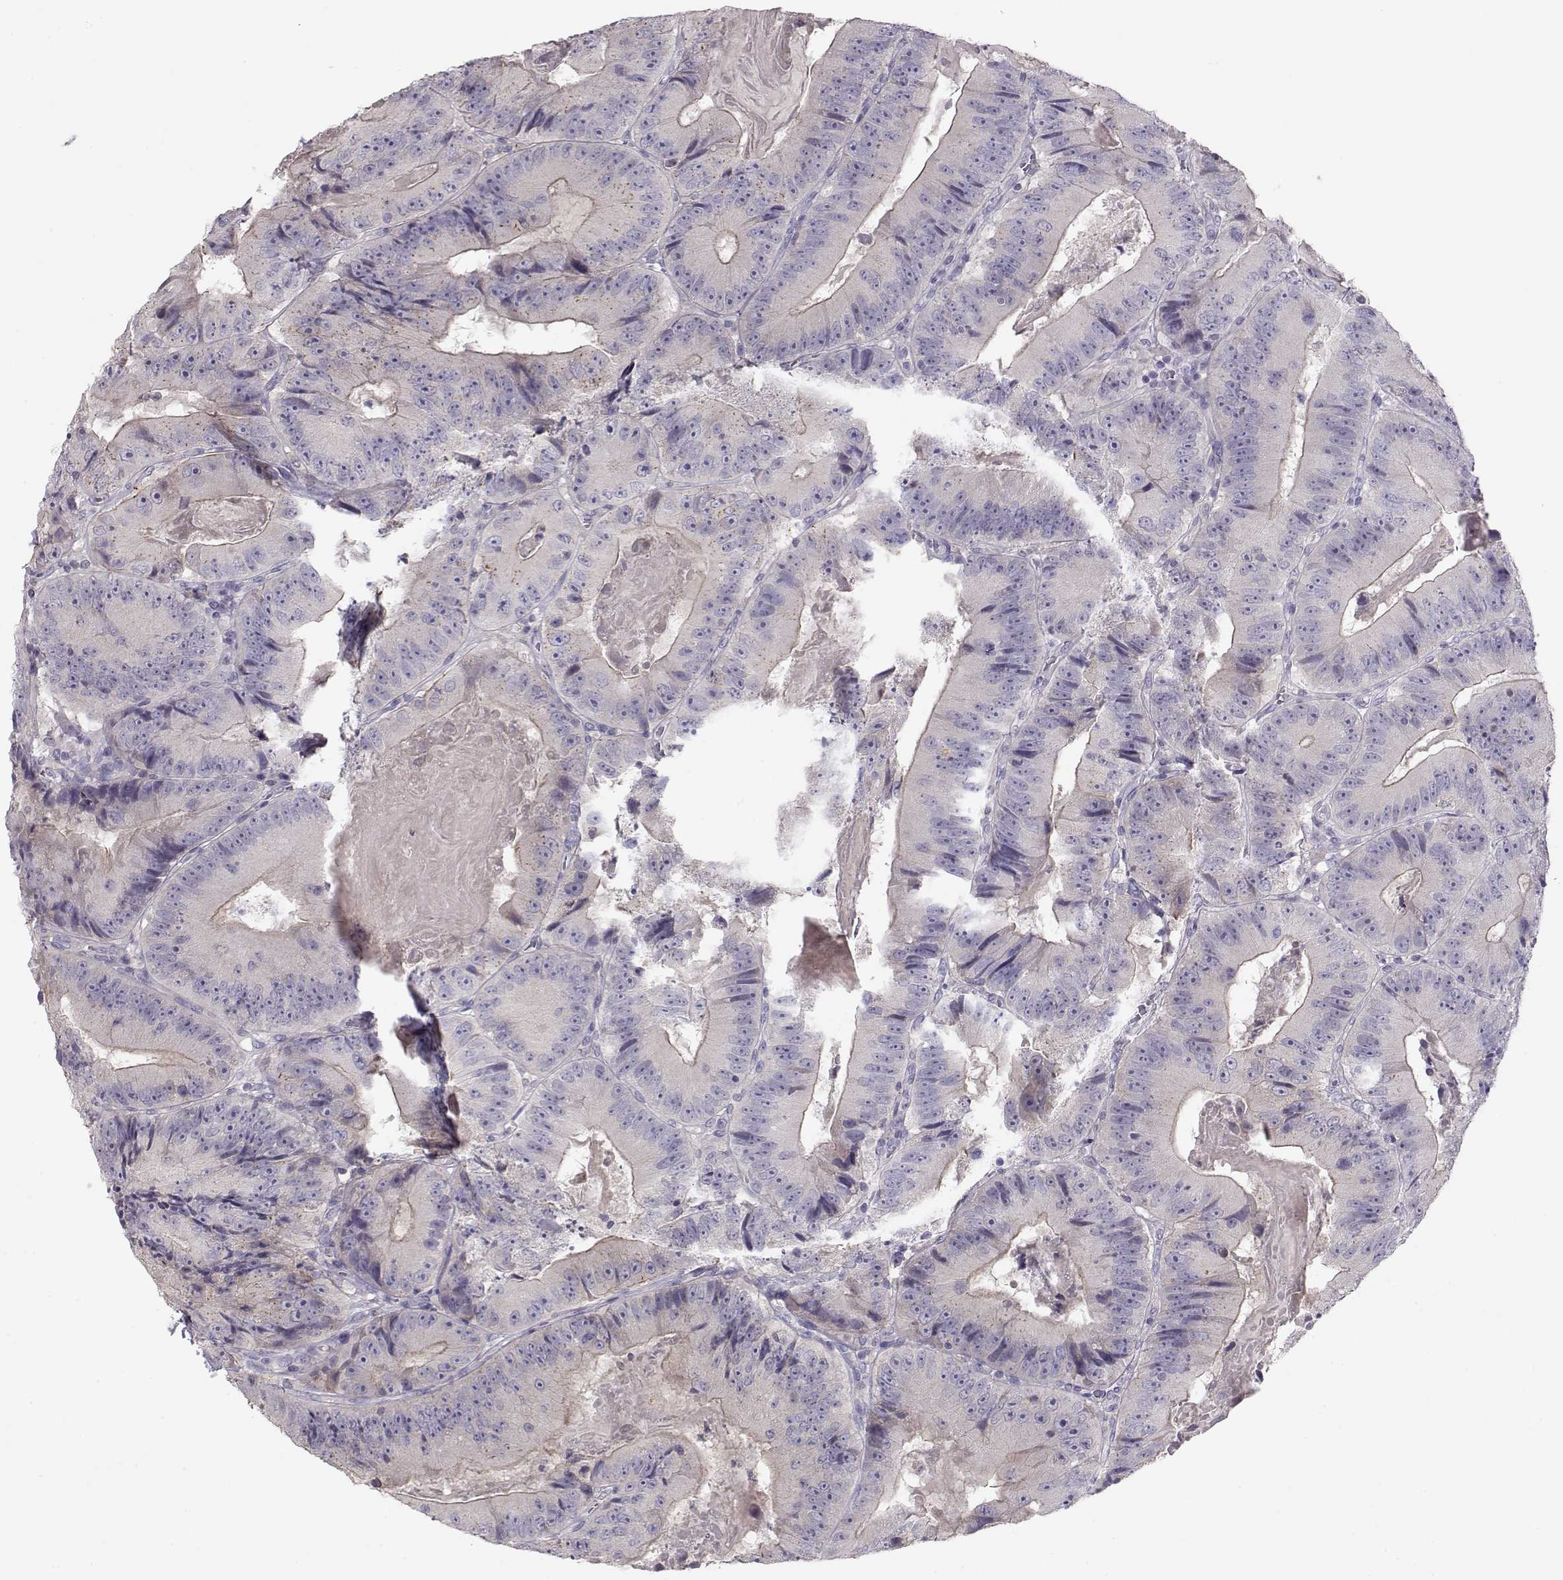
{"staining": {"intensity": "negative", "quantity": "none", "location": "none"}, "tissue": "colorectal cancer", "cell_type": "Tumor cells", "image_type": "cancer", "snomed": [{"axis": "morphology", "description": "Adenocarcinoma, NOS"}, {"axis": "topography", "description": "Colon"}], "caption": "IHC of human adenocarcinoma (colorectal) demonstrates no staining in tumor cells.", "gene": "GRK1", "patient": {"sex": "female", "age": 86}}